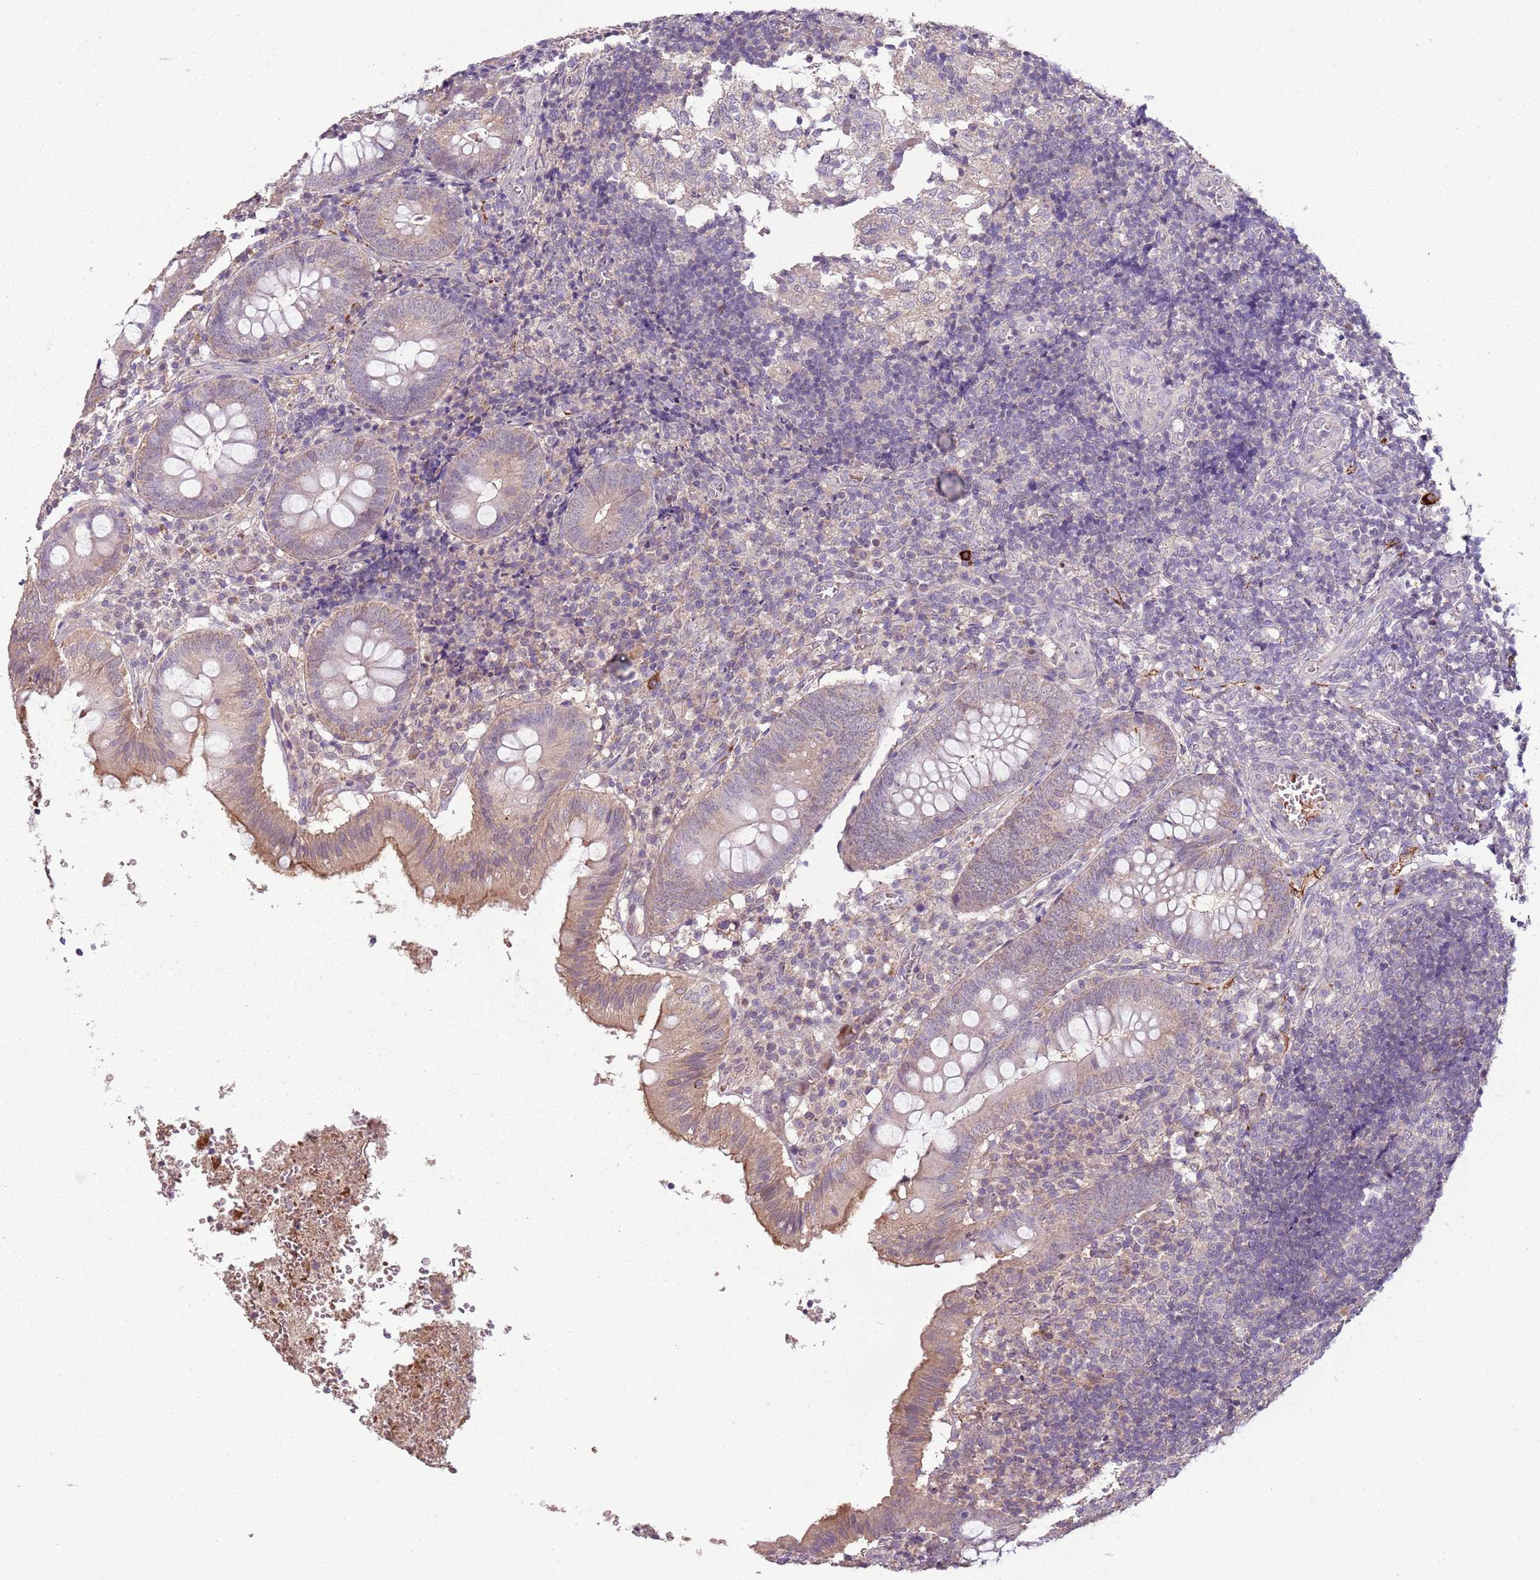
{"staining": {"intensity": "moderate", "quantity": "<25%", "location": "cytoplasmic/membranous"}, "tissue": "appendix", "cell_type": "Glandular cells", "image_type": "normal", "snomed": [{"axis": "morphology", "description": "Normal tissue, NOS"}, {"axis": "topography", "description": "Appendix"}], "caption": "Glandular cells display low levels of moderate cytoplasmic/membranous expression in approximately <25% of cells in unremarkable human appendix.", "gene": "TEKT4", "patient": {"sex": "male", "age": 8}}